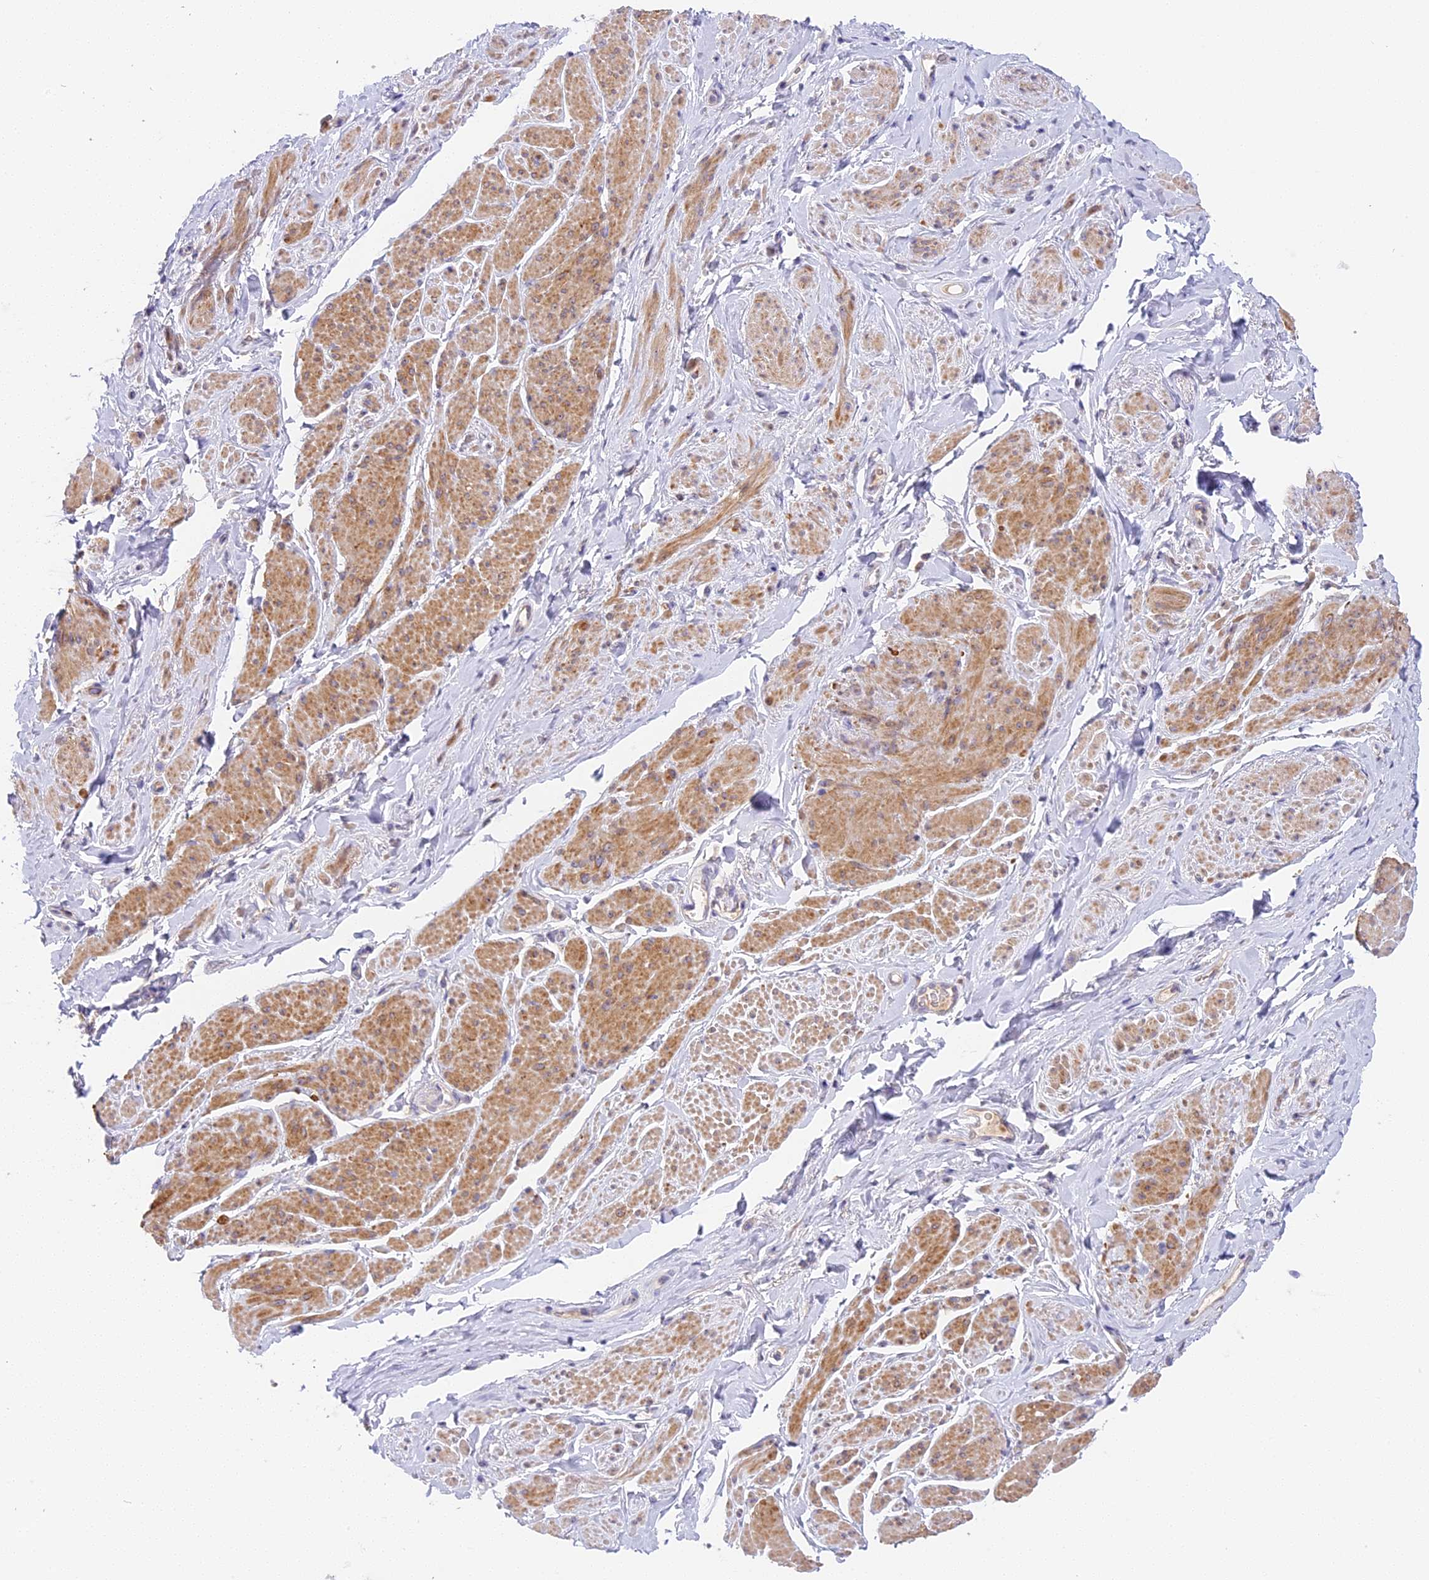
{"staining": {"intensity": "moderate", "quantity": "<25%", "location": "cytoplasmic/membranous"}, "tissue": "smooth muscle", "cell_type": "Smooth muscle cells", "image_type": "normal", "snomed": [{"axis": "morphology", "description": "Normal tissue, NOS"}, {"axis": "topography", "description": "Smooth muscle"}, {"axis": "topography", "description": "Peripheral nerve tissue"}], "caption": "Smooth muscle cells reveal moderate cytoplasmic/membranous positivity in about <25% of cells in benign smooth muscle.", "gene": "RAD51", "patient": {"sex": "male", "age": 69}}